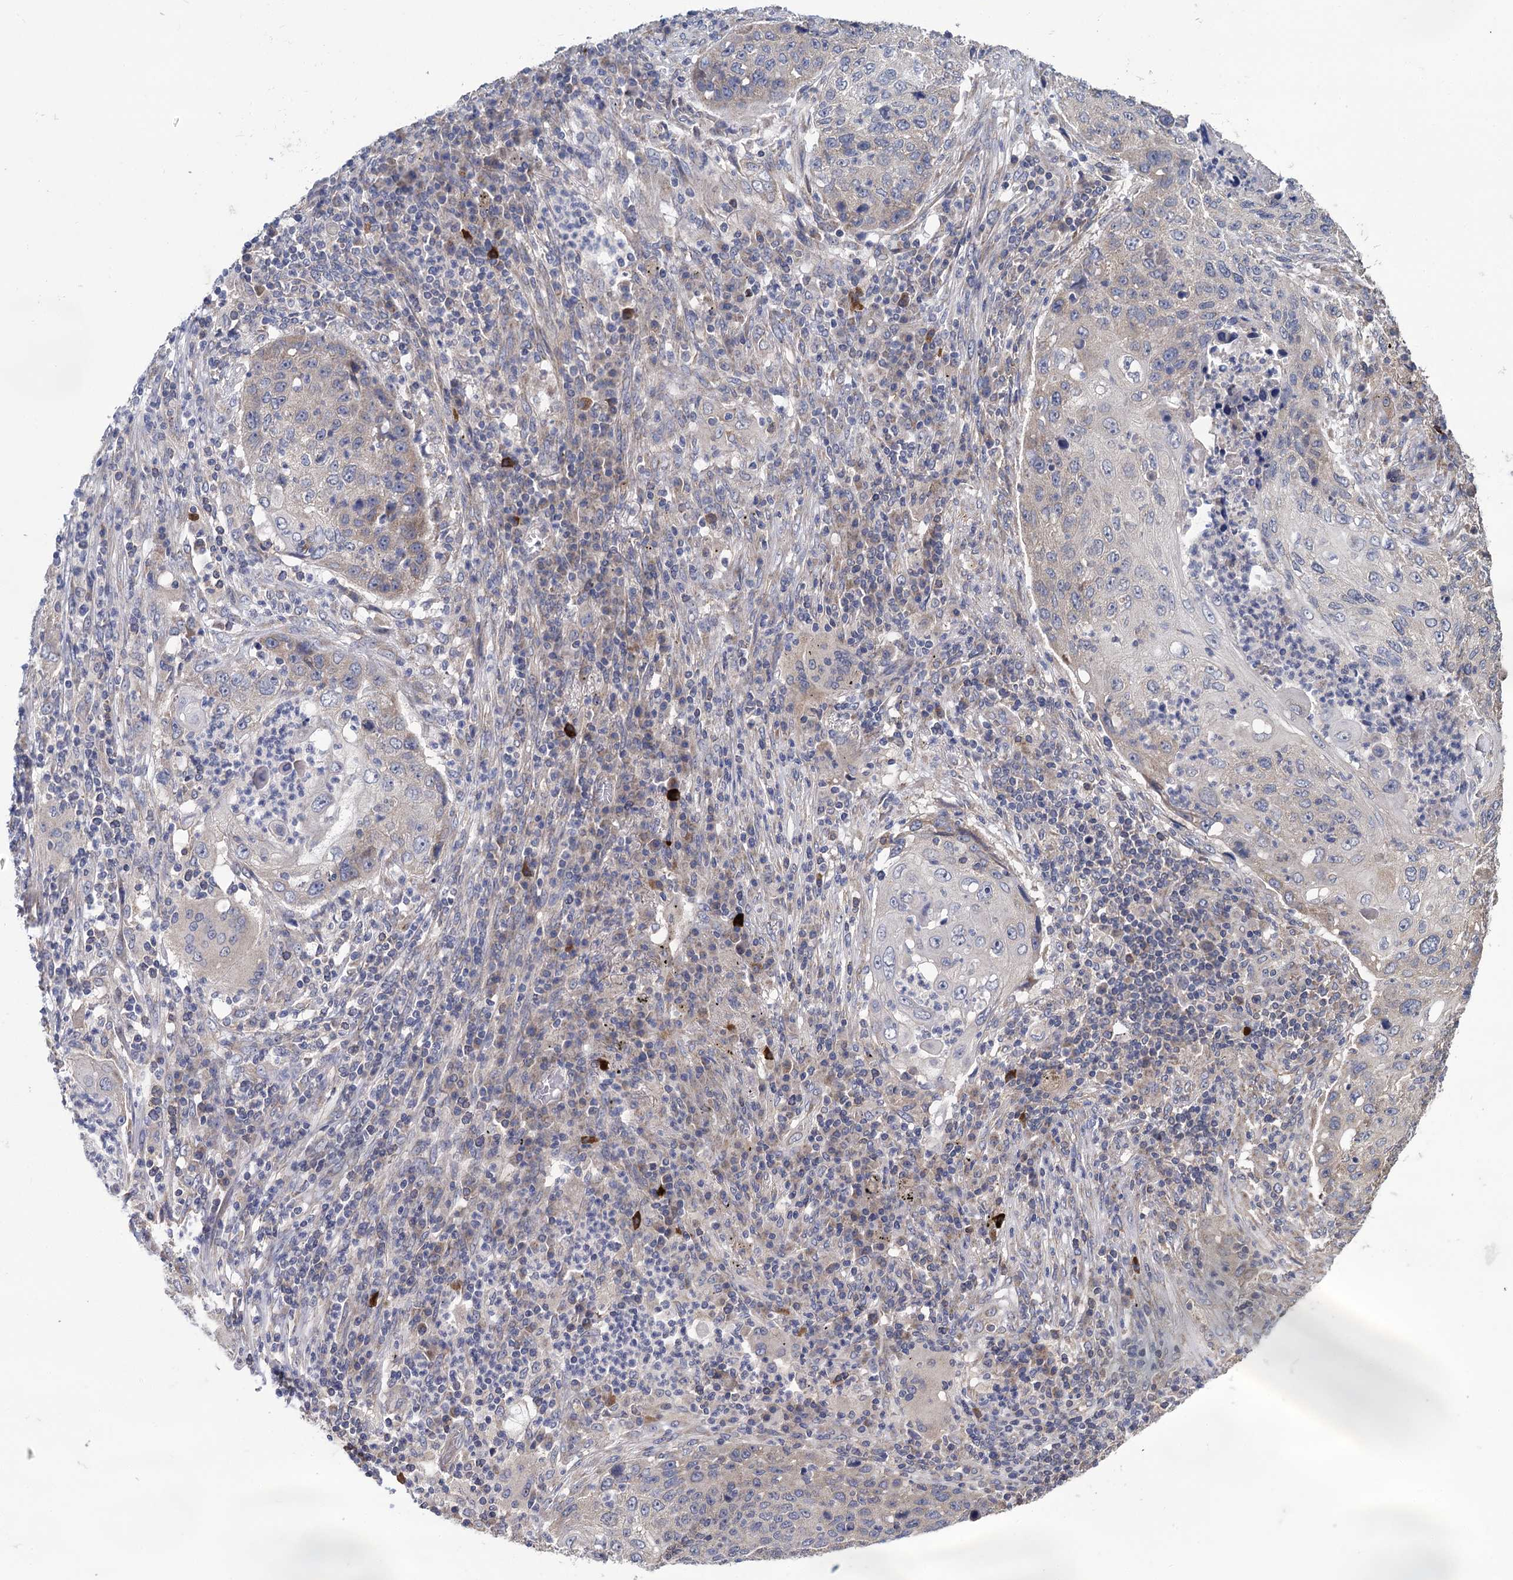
{"staining": {"intensity": "weak", "quantity": "<25%", "location": "cytoplasmic/membranous"}, "tissue": "lung cancer", "cell_type": "Tumor cells", "image_type": "cancer", "snomed": [{"axis": "morphology", "description": "Squamous cell carcinoma, NOS"}, {"axis": "topography", "description": "Lung"}], "caption": "Protein analysis of lung squamous cell carcinoma demonstrates no significant expression in tumor cells. (DAB (3,3'-diaminobenzidine) immunohistochemistry (IHC) visualized using brightfield microscopy, high magnification).", "gene": "GSTM2", "patient": {"sex": "female", "age": 63}}